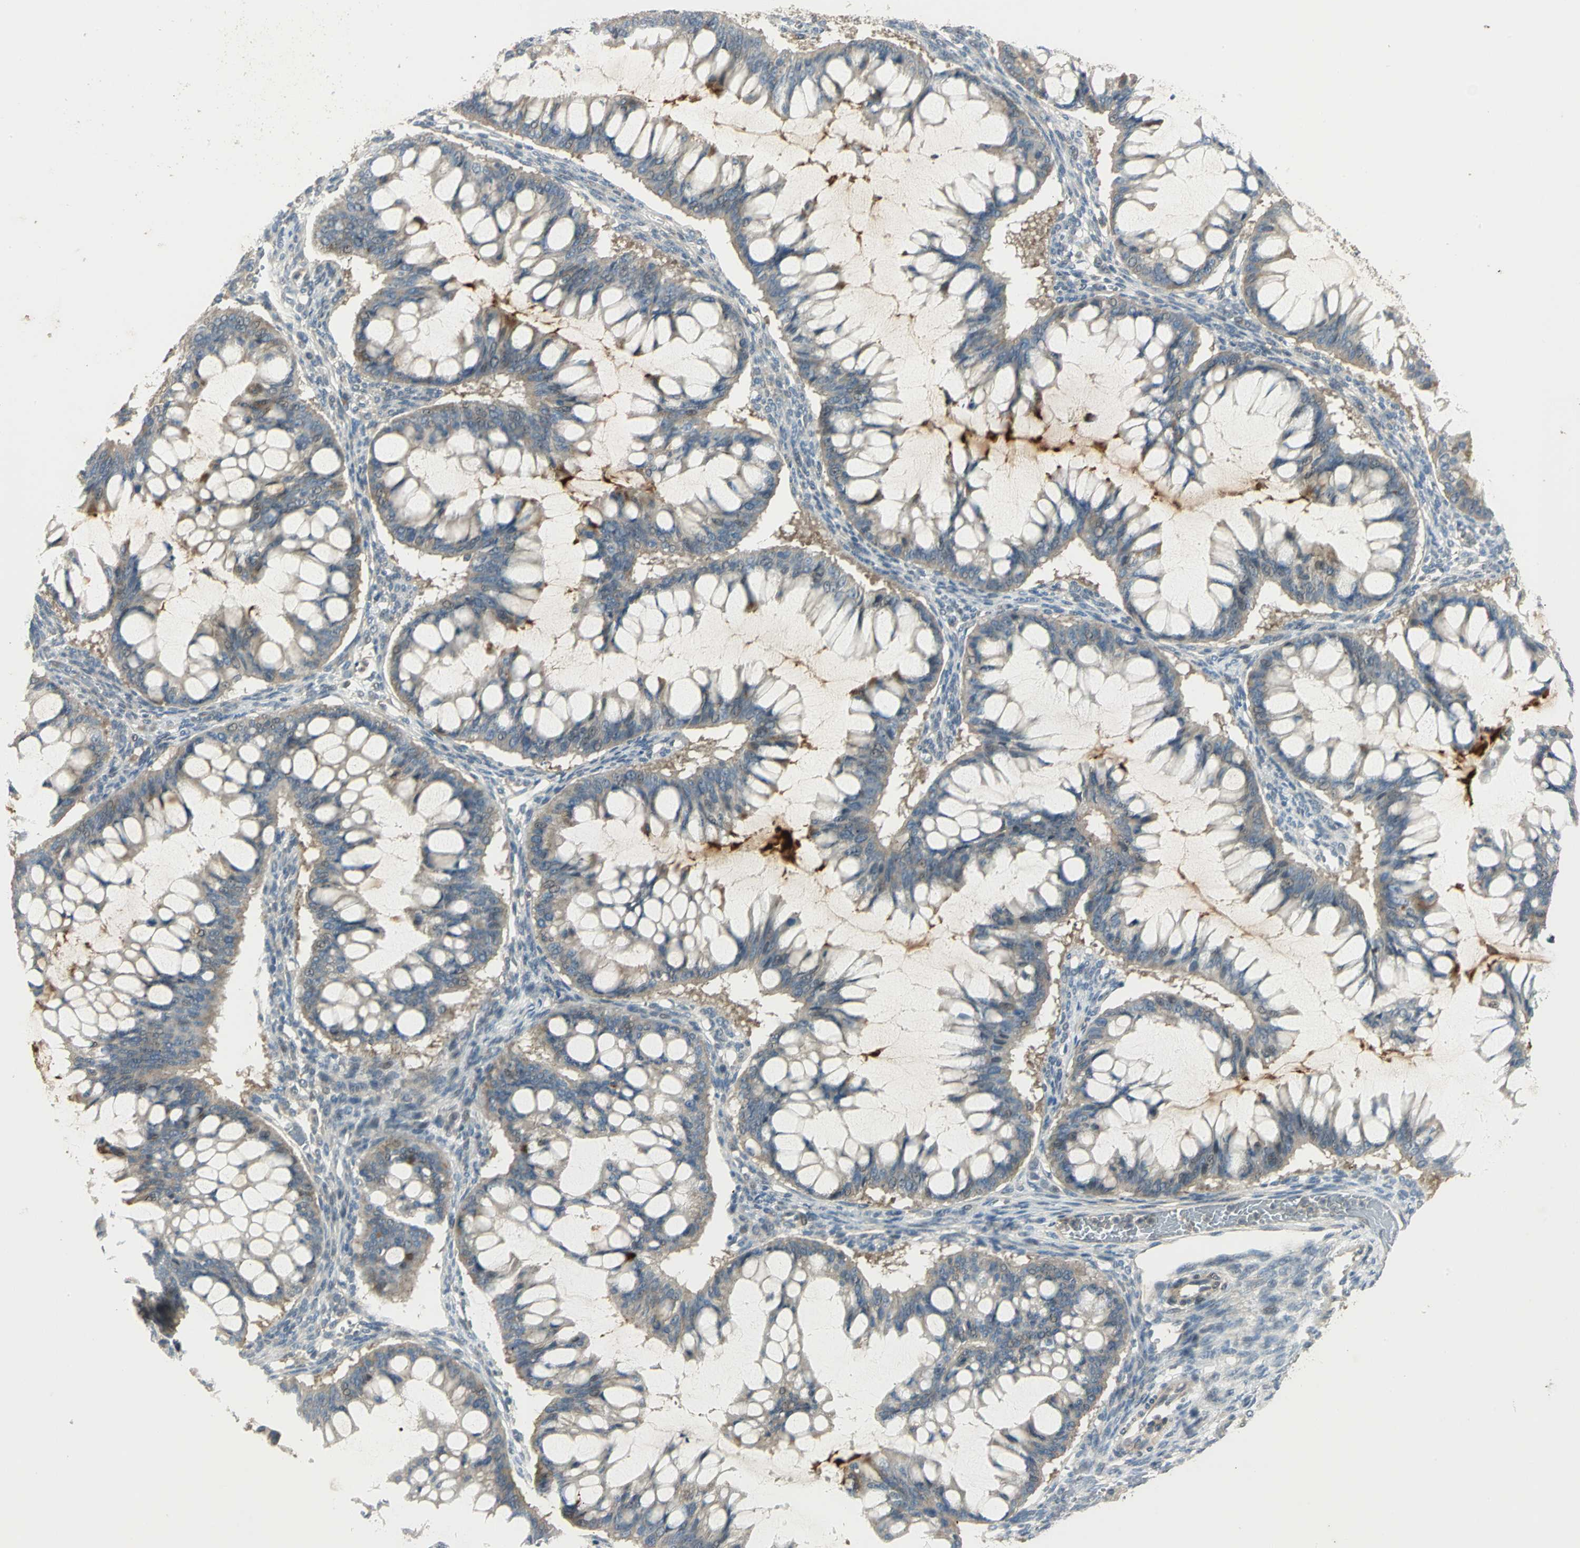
{"staining": {"intensity": "negative", "quantity": "none", "location": "none"}, "tissue": "ovarian cancer", "cell_type": "Tumor cells", "image_type": "cancer", "snomed": [{"axis": "morphology", "description": "Cystadenocarcinoma, mucinous, NOS"}, {"axis": "topography", "description": "Ovary"}], "caption": "The immunohistochemistry (IHC) image has no significant positivity in tumor cells of mucinous cystadenocarcinoma (ovarian) tissue.", "gene": "PROC", "patient": {"sex": "female", "age": 73}}